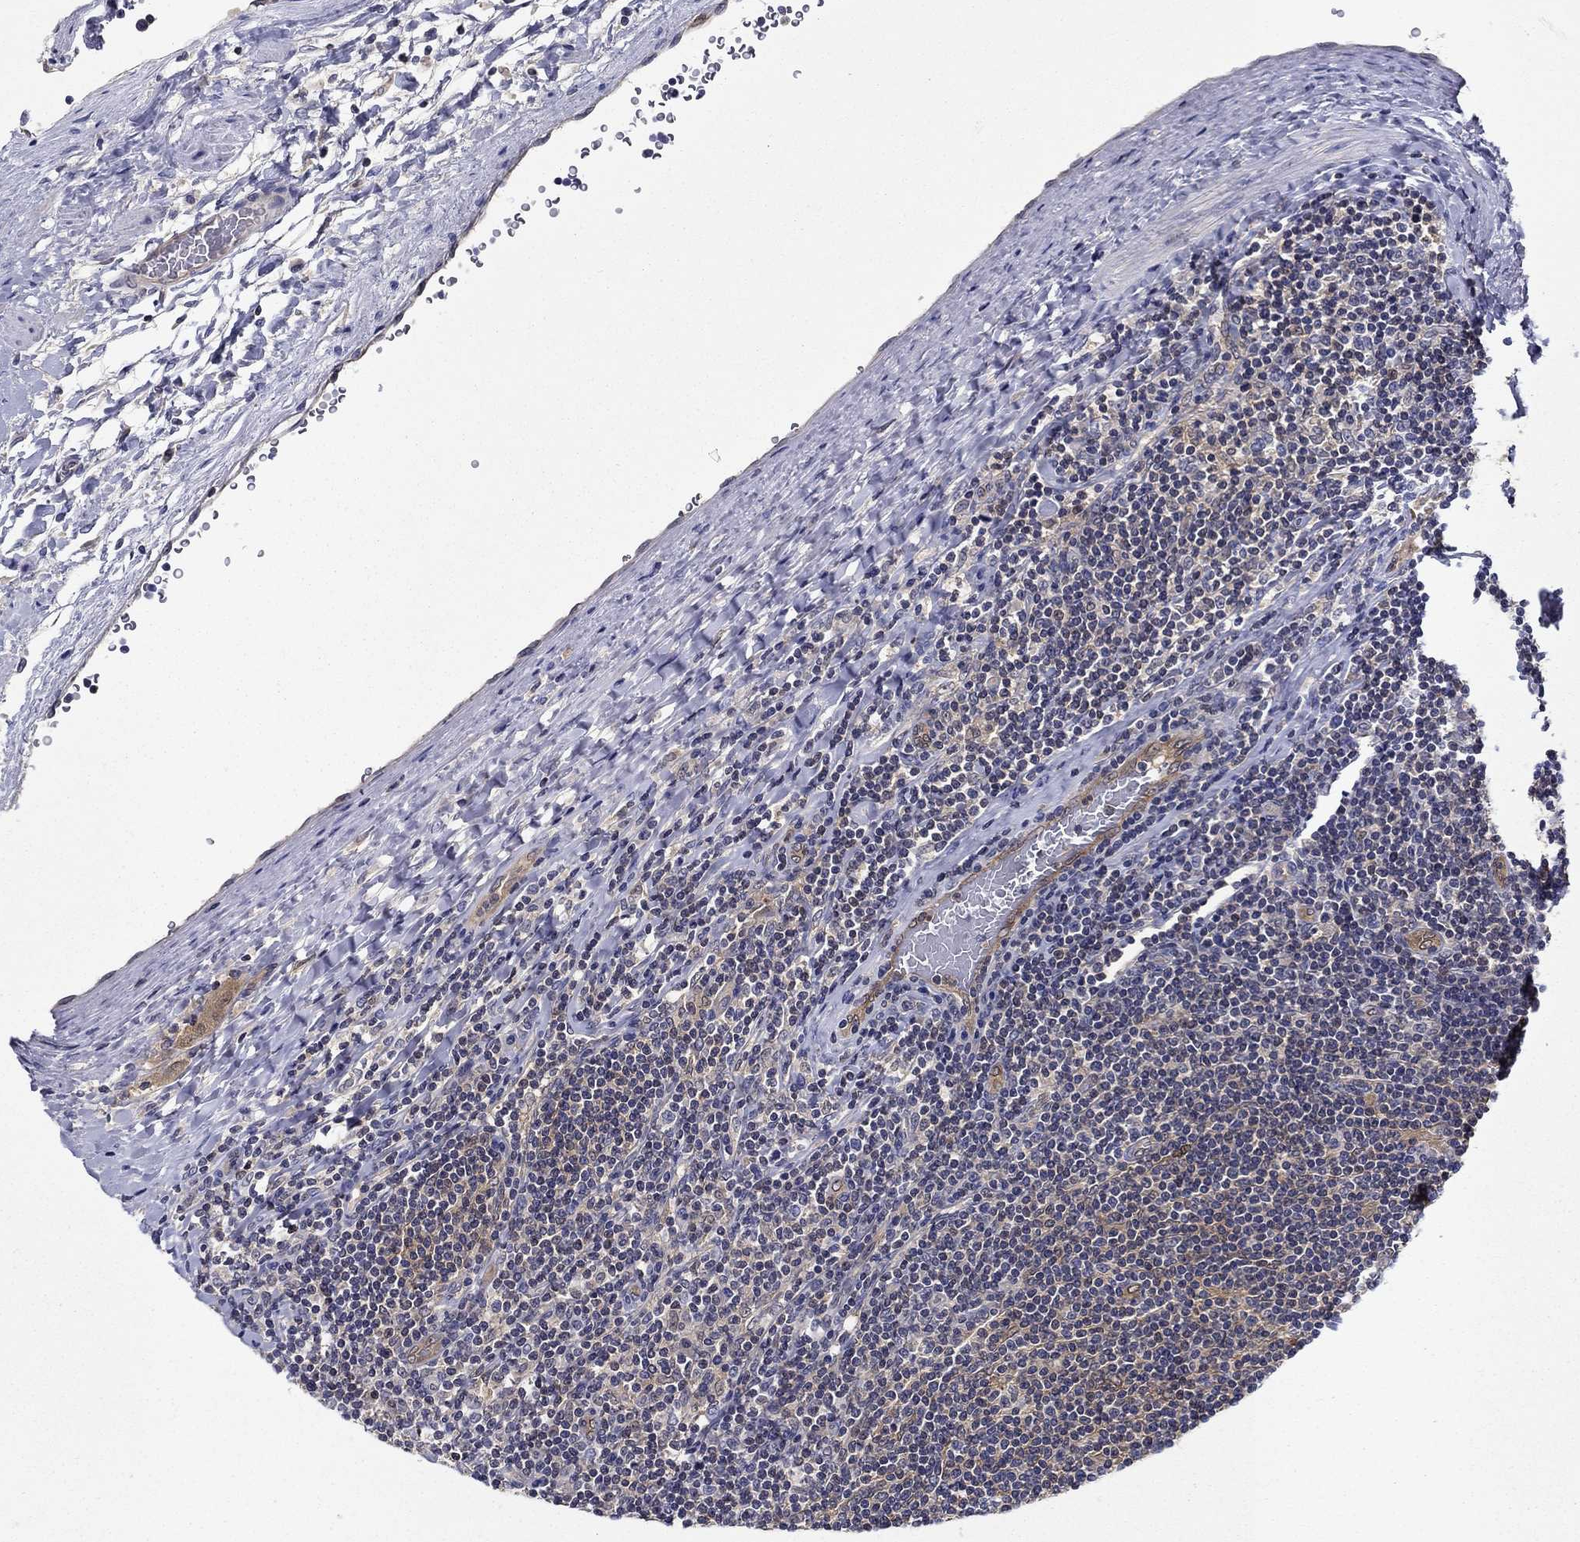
{"staining": {"intensity": "negative", "quantity": "none", "location": "none"}, "tissue": "lymphoma", "cell_type": "Tumor cells", "image_type": "cancer", "snomed": [{"axis": "morphology", "description": "Hodgkin's disease, NOS"}, {"axis": "topography", "description": "Lymph node"}], "caption": "The image displays no significant positivity in tumor cells of Hodgkin's disease. (Immunohistochemistry, brightfield microscopy, high magnification).", "gene": "GLTP", "patient": {"sex": "male", "age": 40}}